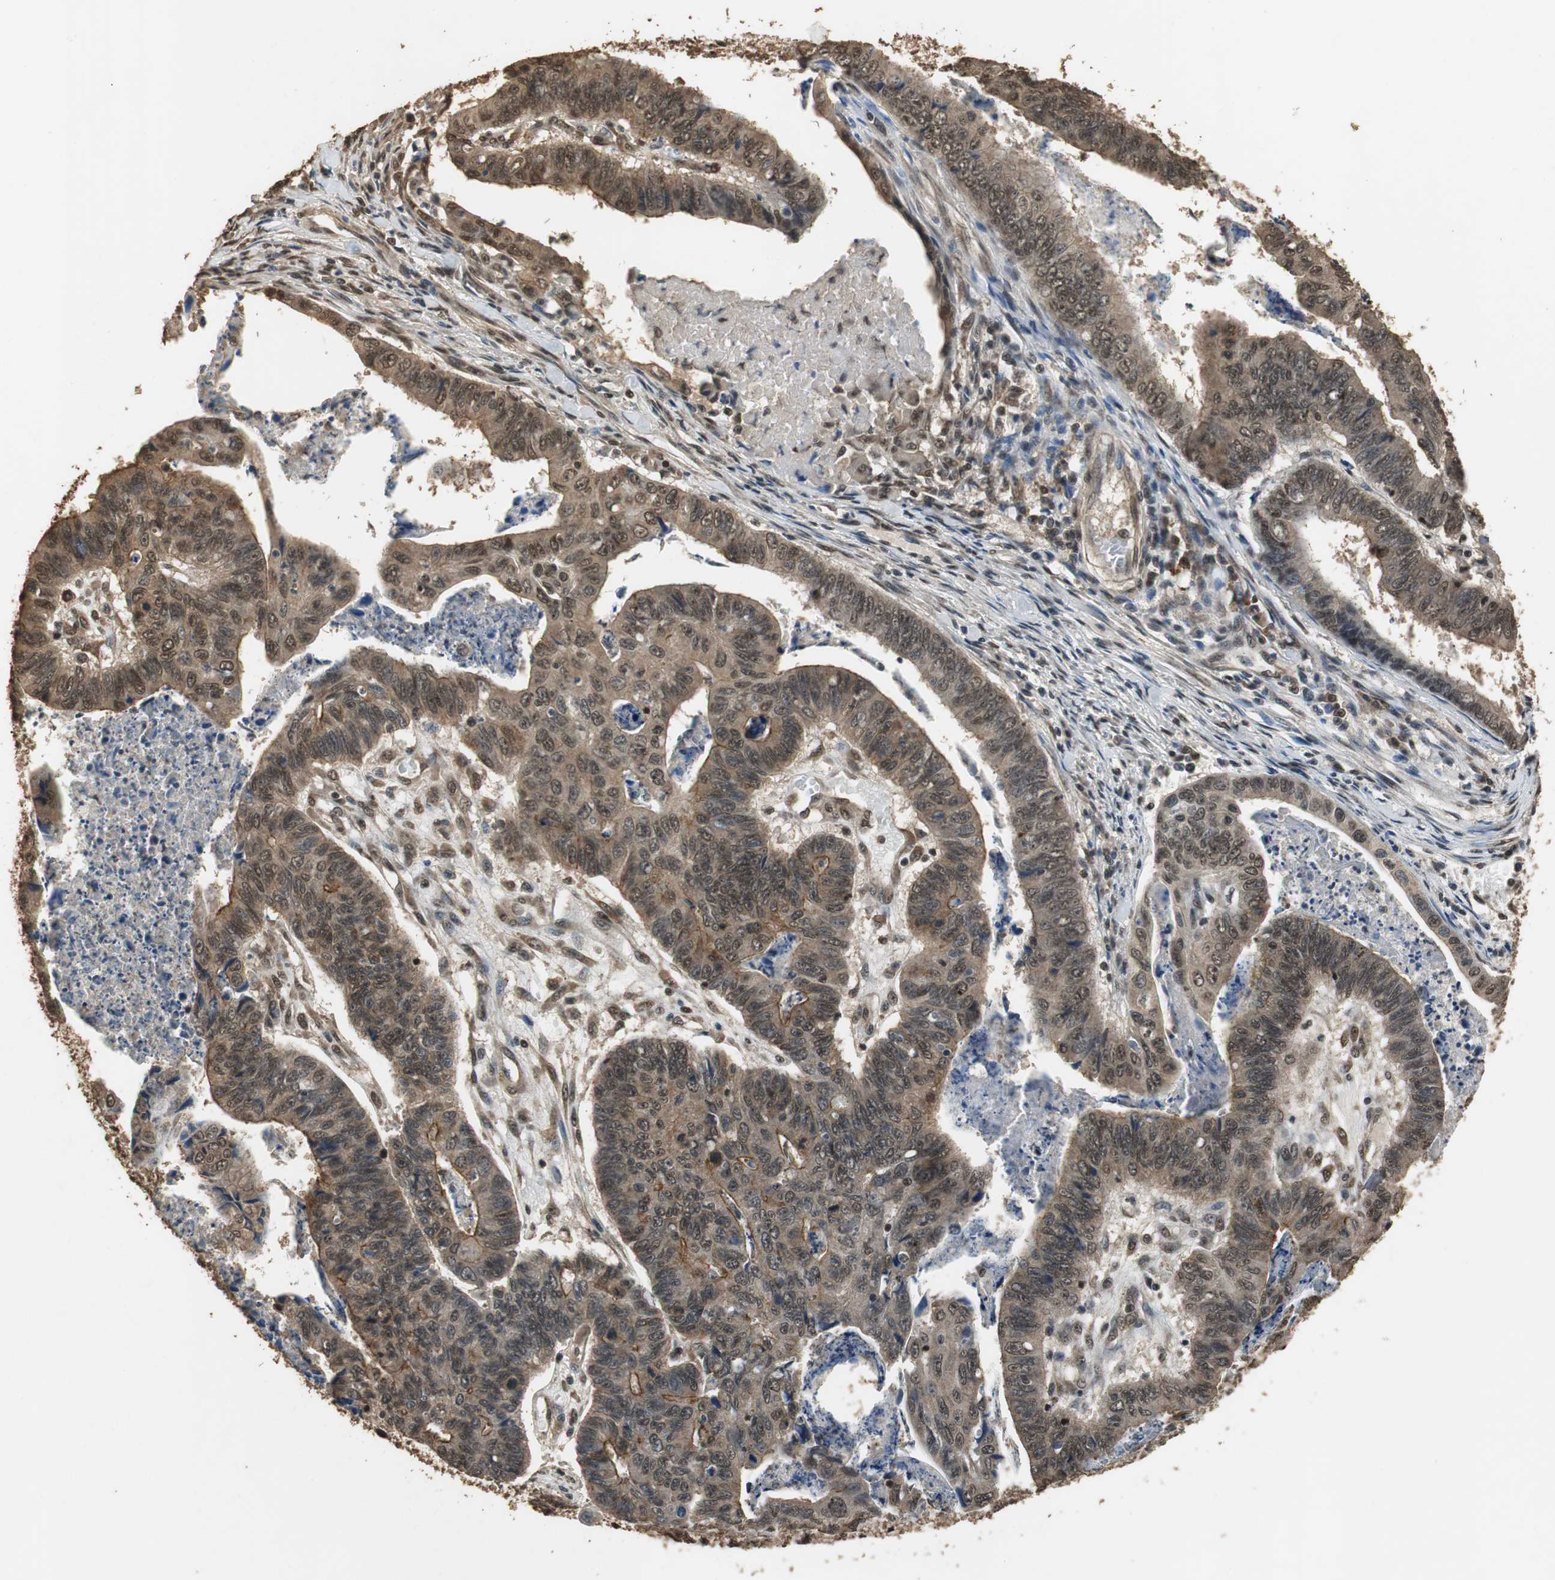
{"staining": {"intensity": "strong", "quantity": ">75%", "location": "cytoplasmic/membranous,nuclear"}, "tissue": "stomach cancer", "cell_type": "Tumor cells", "image_type": "cancer", "snomed": [{"axis": "morphology", "description": "Adenocarcinoma, NOS"}, {"axis": "topography", "description": "Stomach, lower"}], "caption": "A brown stain labels strong cytoplasmic/membranous and nuclear positivity of a protein in stomach adenocarcinoma tumor cells. The staining was performed using DAB to visualize the protein expression in brown, while the nuclei were stained in blue with hematoxylin (Magnification: 20x).", "gene": "ZNF18", "patient": {"sex": "male", "age": 77}}